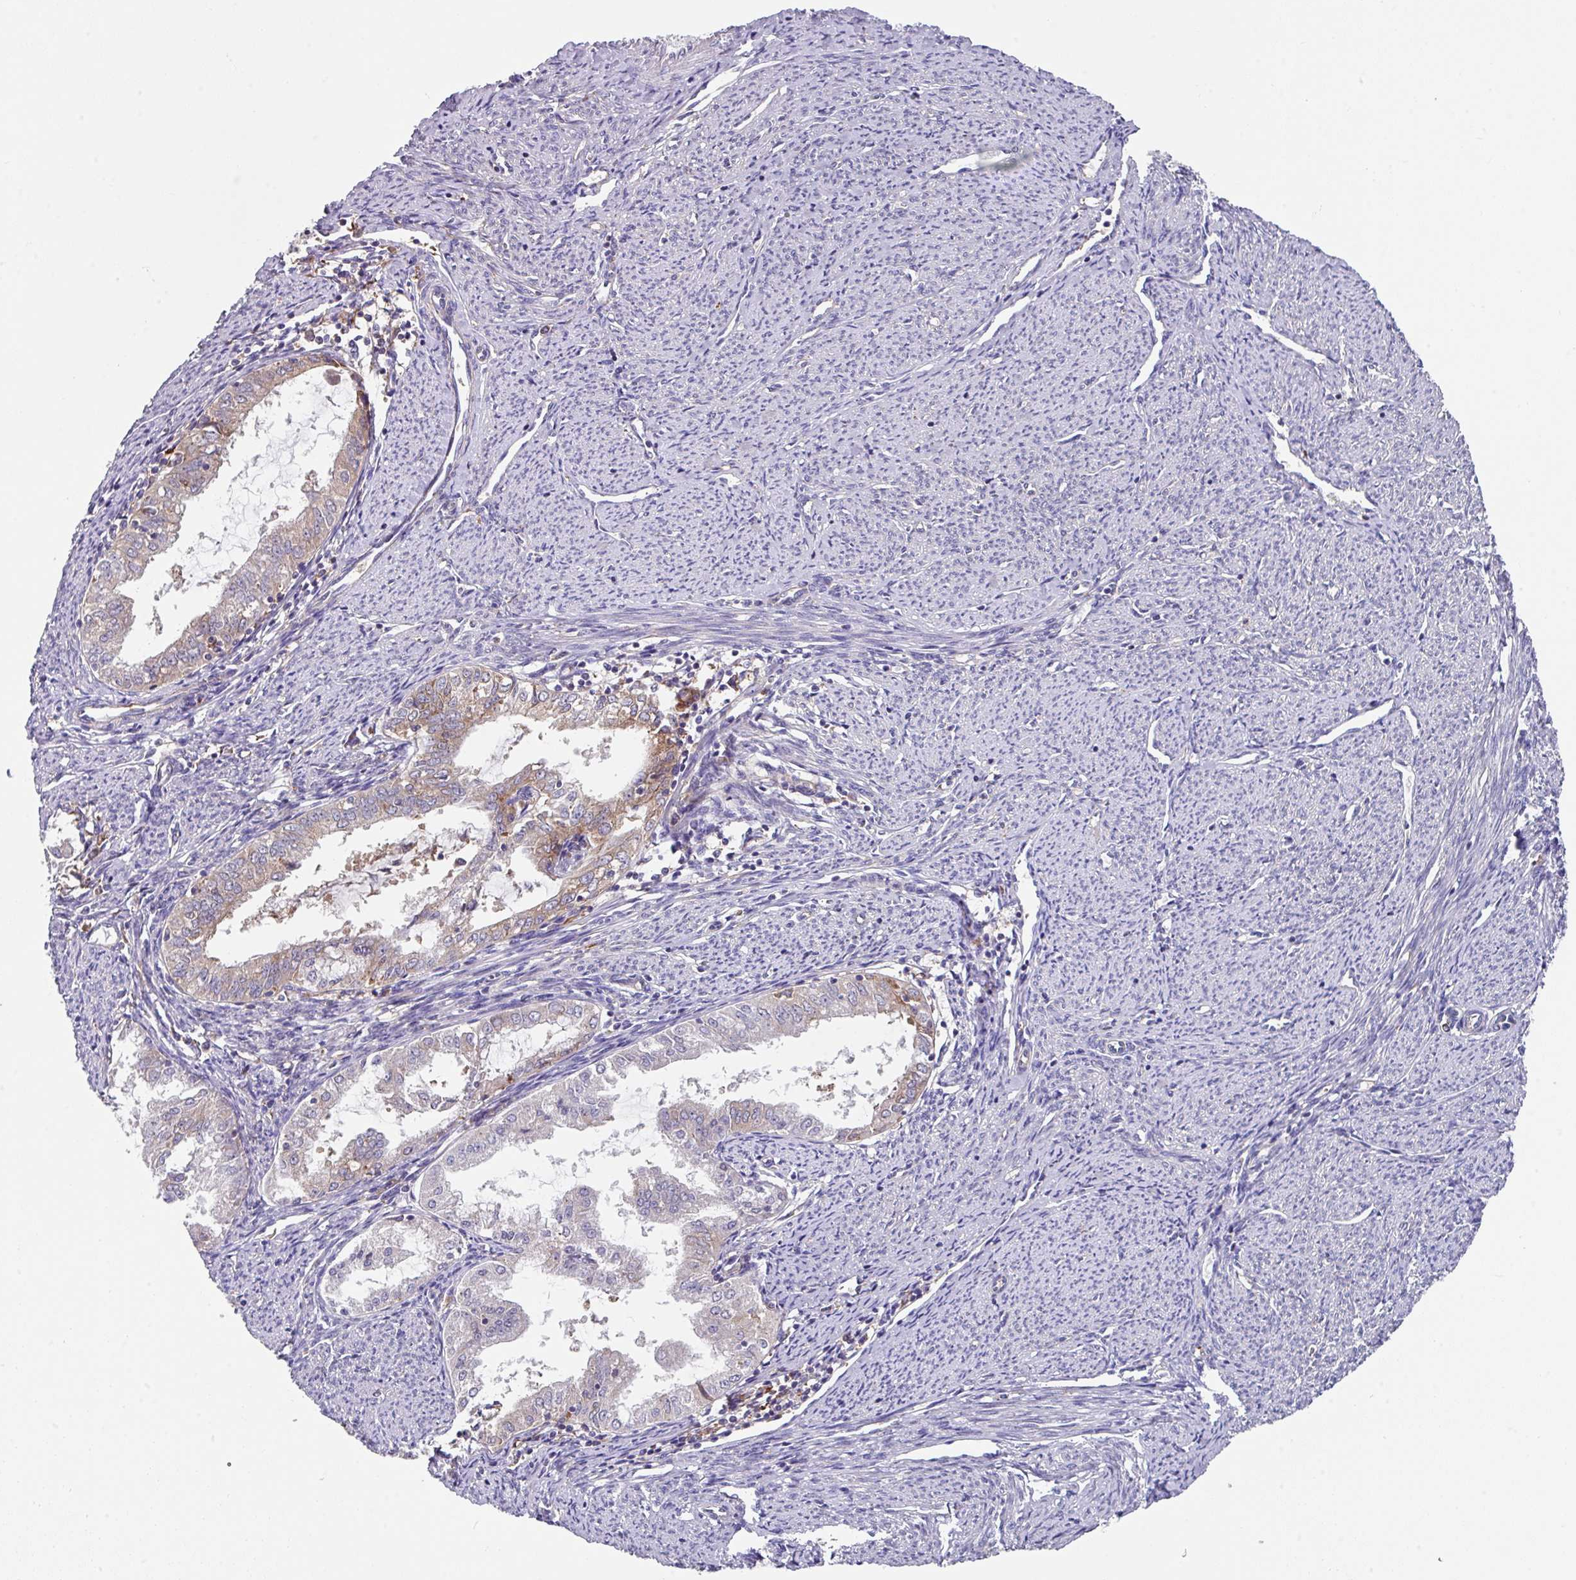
{"staining": {"intensity": "moderate", "quantity": "25%-75%", "location": "cytoplasmic/membranous"}, "tissue": "endometrial cancer", "cell_type": "Tumor cells", "image_type": "cancer", "snomed": [{"axis": "morphology", "description": "Adenocarcinoma, NOS"}, {"axis": "topography", "description": "Endometrium"}], "caption": "IHC image of human endometrial adenocarcinoma stained for a protein (brown), which exhibits medium levels of moderate cytoplasmic/membranous positivity in about 25%-75% of tumor cells.", "gene": "EIF4B", "patient": {"sex": "female", "age": 70}}